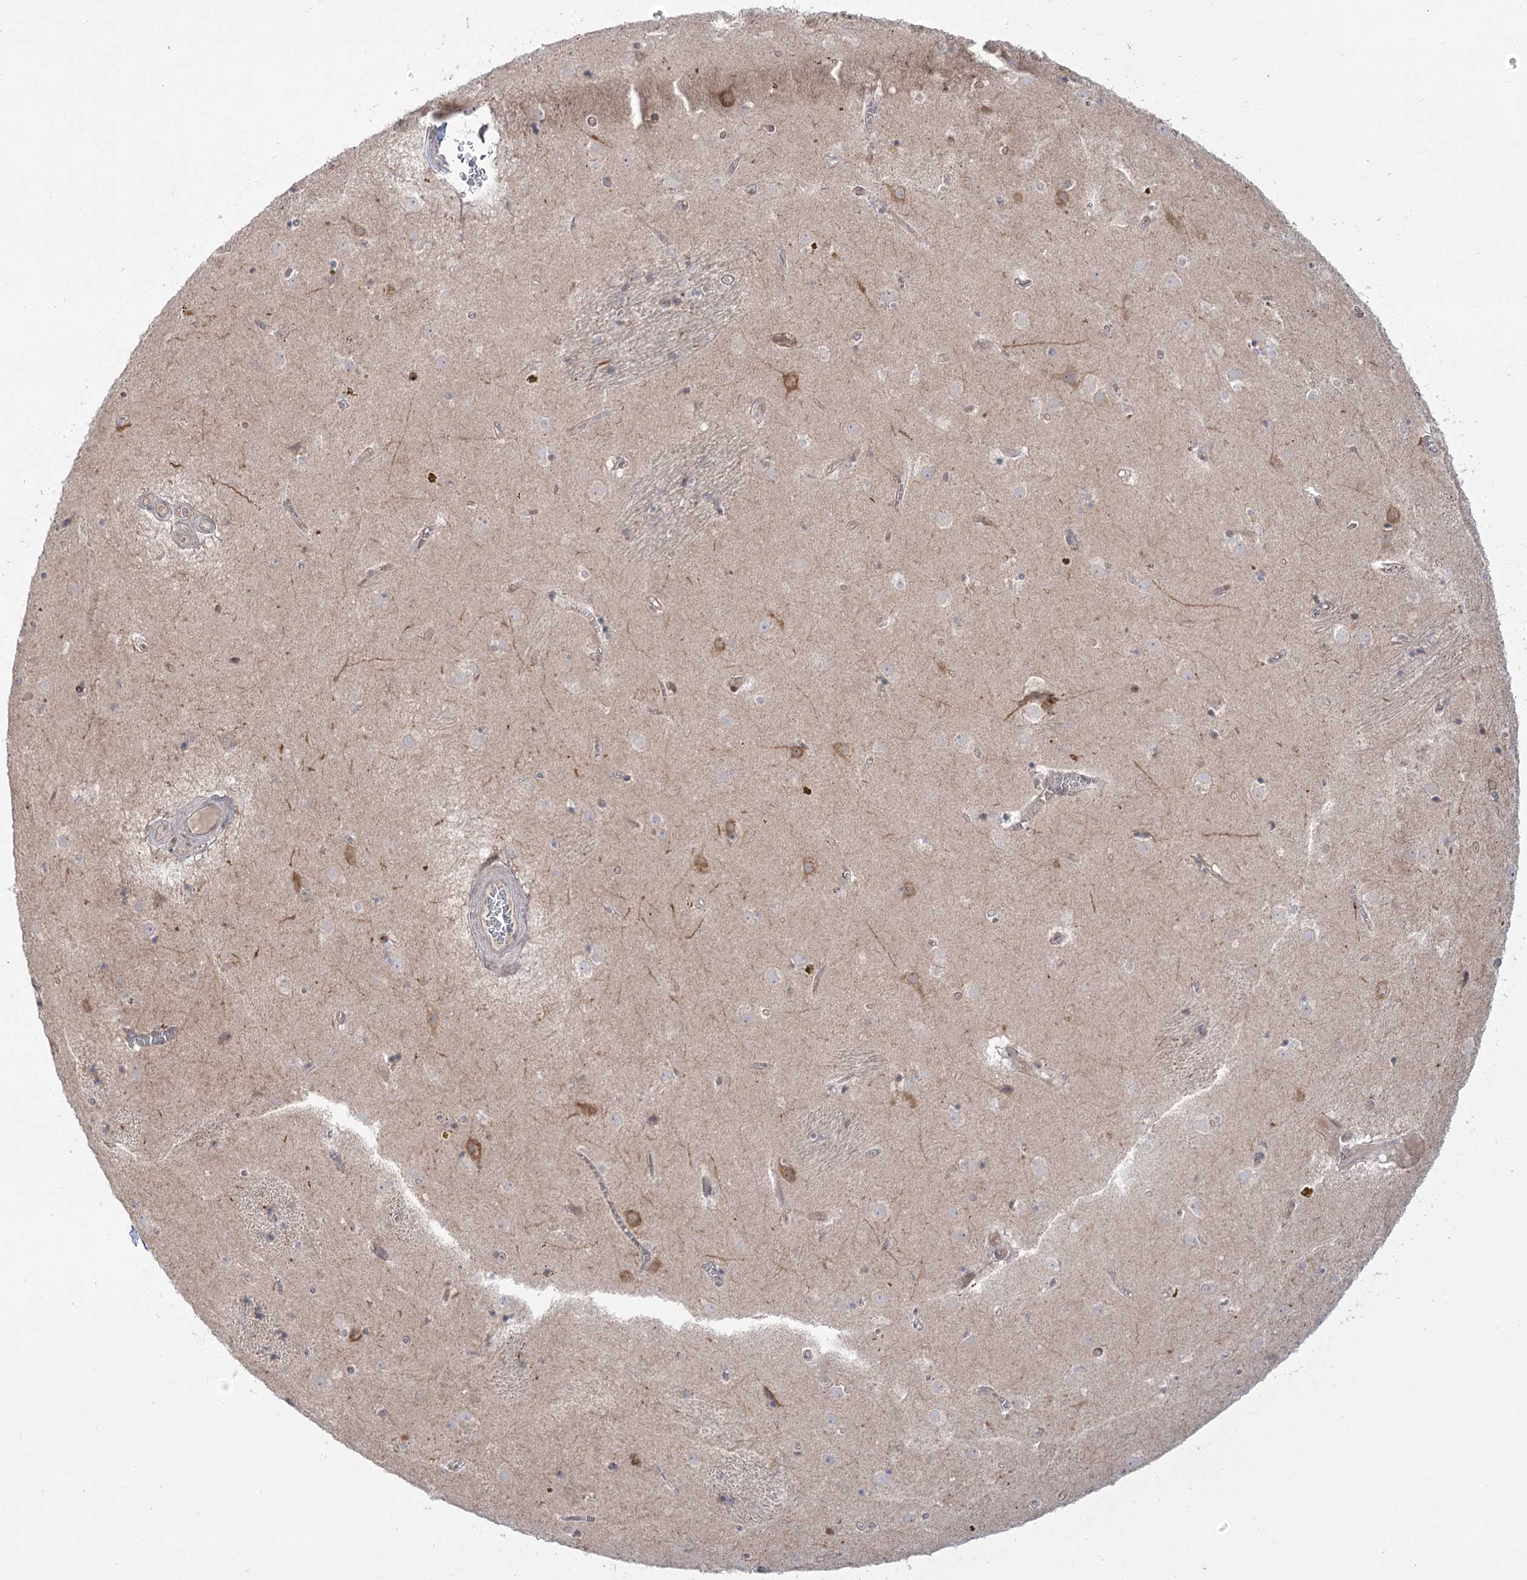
{"staining": {"intensity": "weak", "quantity": "<25%", "location": "cytoplasmic/membranous"}, "tissue": "caudate", "cell_type": "Glial cells", "image_type": "normal", "snomed": [{"axis": "morphology", "description": "Normal tissue, NOS"}, {"axis": "topography", "description": "Lateral ventricle wall"}], "caption": "A high-resolution image shows IHC staining of benign caudate, which demonstrates no significant positivity in glial cells.", "gene": "SYTL1", "patient": {"sex": "male", "age": 70}}